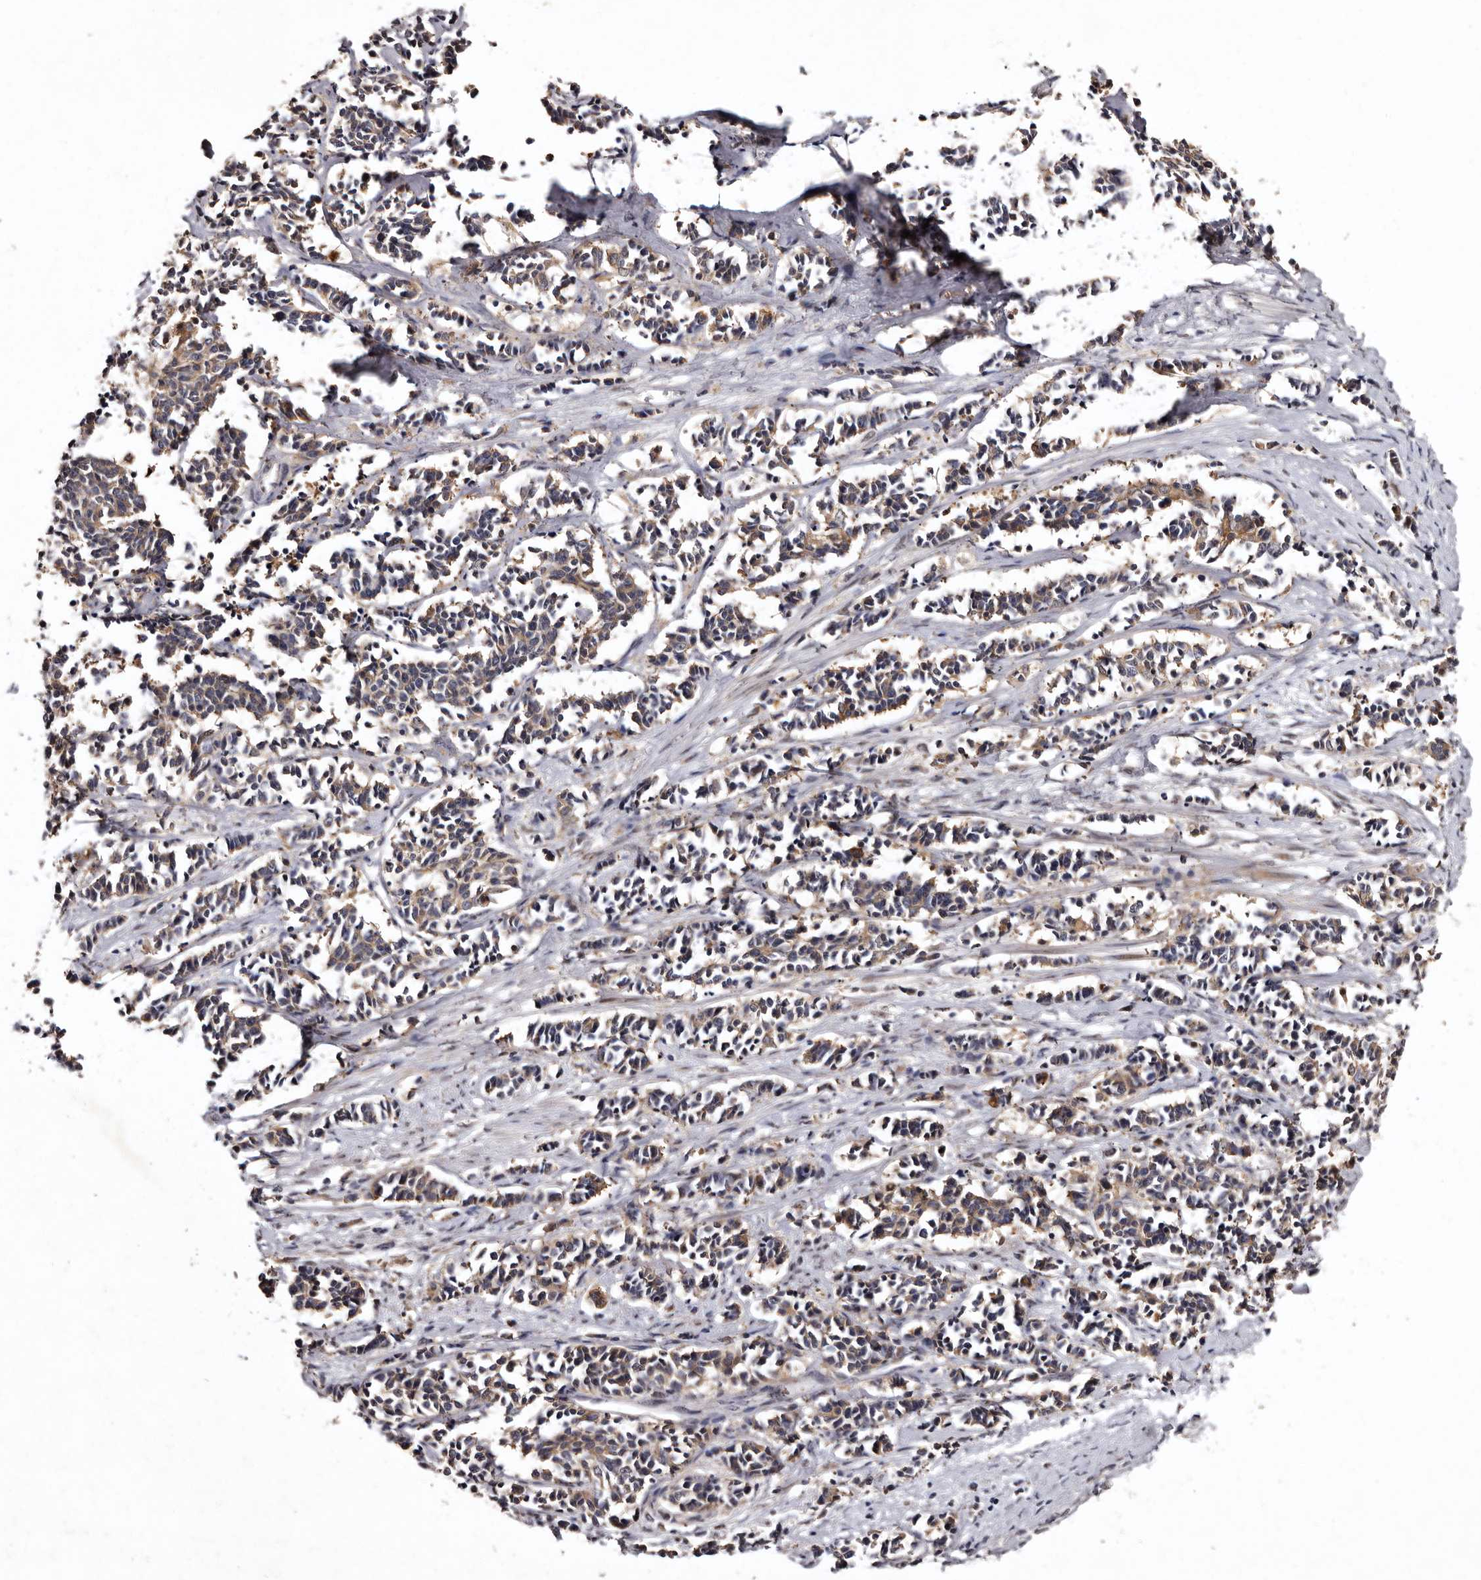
{"staining": {"intensity": "moderate", "quantity": ">75%", "location": "cytoplasmic/membranous"}, "tissue": "cervical cancer", "cell_type": "Tumor cells", "image_type": "cancer", "snomed": [{"axis": "morphology", "description": "Normal tissue, NOS"}, {"axis": "morphology", "description": "Squamous cell carcinoma, NOS"}, {"axis": "topography", "description": "Cervix"}], "caption": "Approximately >75% of tumor cells in human cervical cancer (squamous cell carcinoma) display moderate cytoplasmic/membranous protein expression as visualized by brown immunohistochemical staining.", "gene": "FAM91A1", "patient": {"sex": "female", "age": 35}}